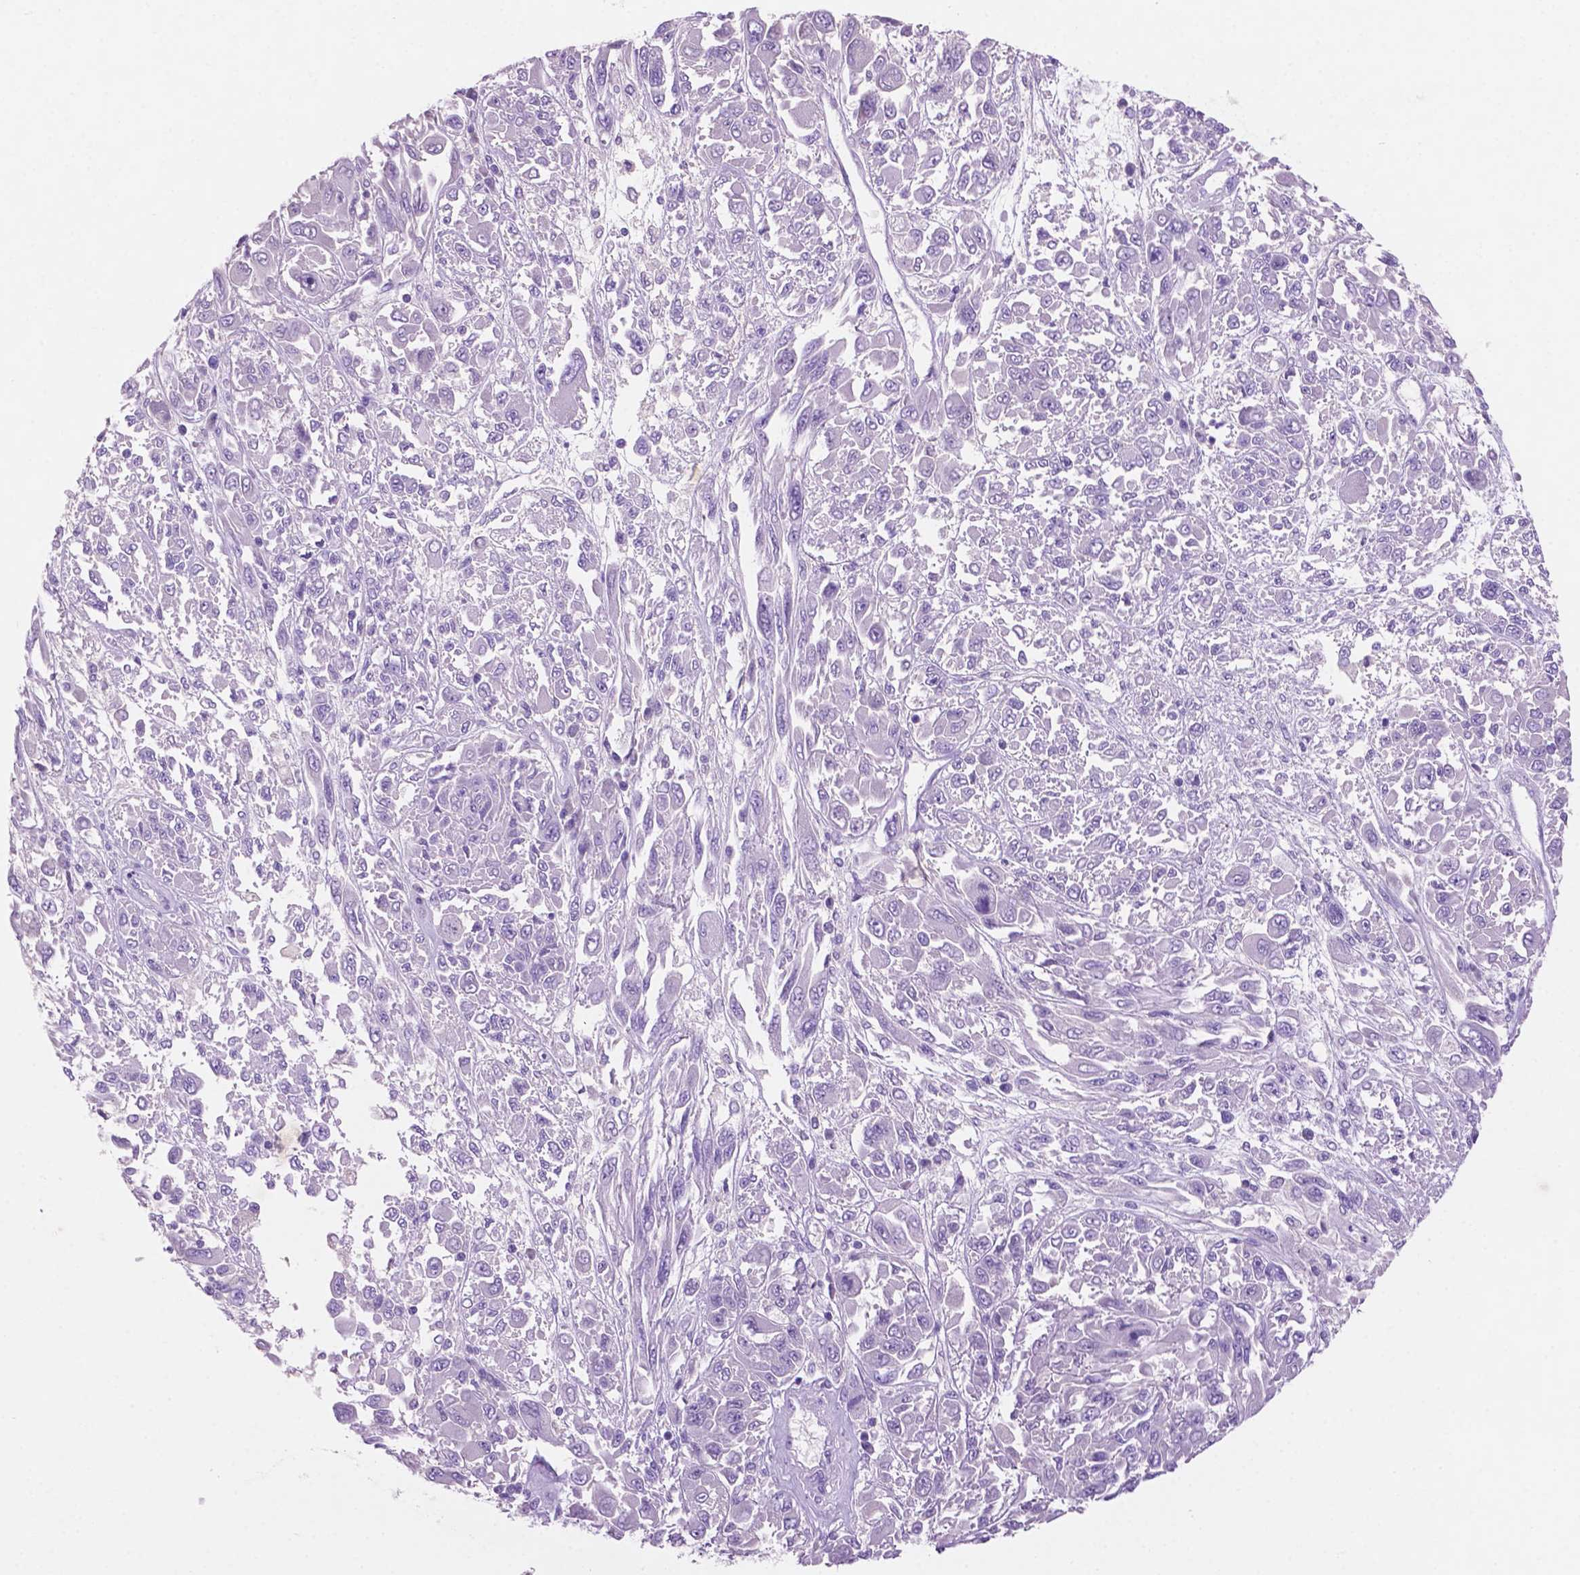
{"staining": {"intensity": "negative", "quantity": "none", "location": "none"}, "tissue": "melanoma", "cell_type": "Tumor cells", "image_type": "cancer", "snomed": [{"axis": "morphology", "description": "Malignant melanoma, NOS"}, {"axis": "topography", "description": "Skin"}], "caption": "Malignant melanoma was stained to show a protein in brown. There is no significant expression in tumor cells.", "gene": "POU4F1", "patient": {"sex": "female", "age": 91}}